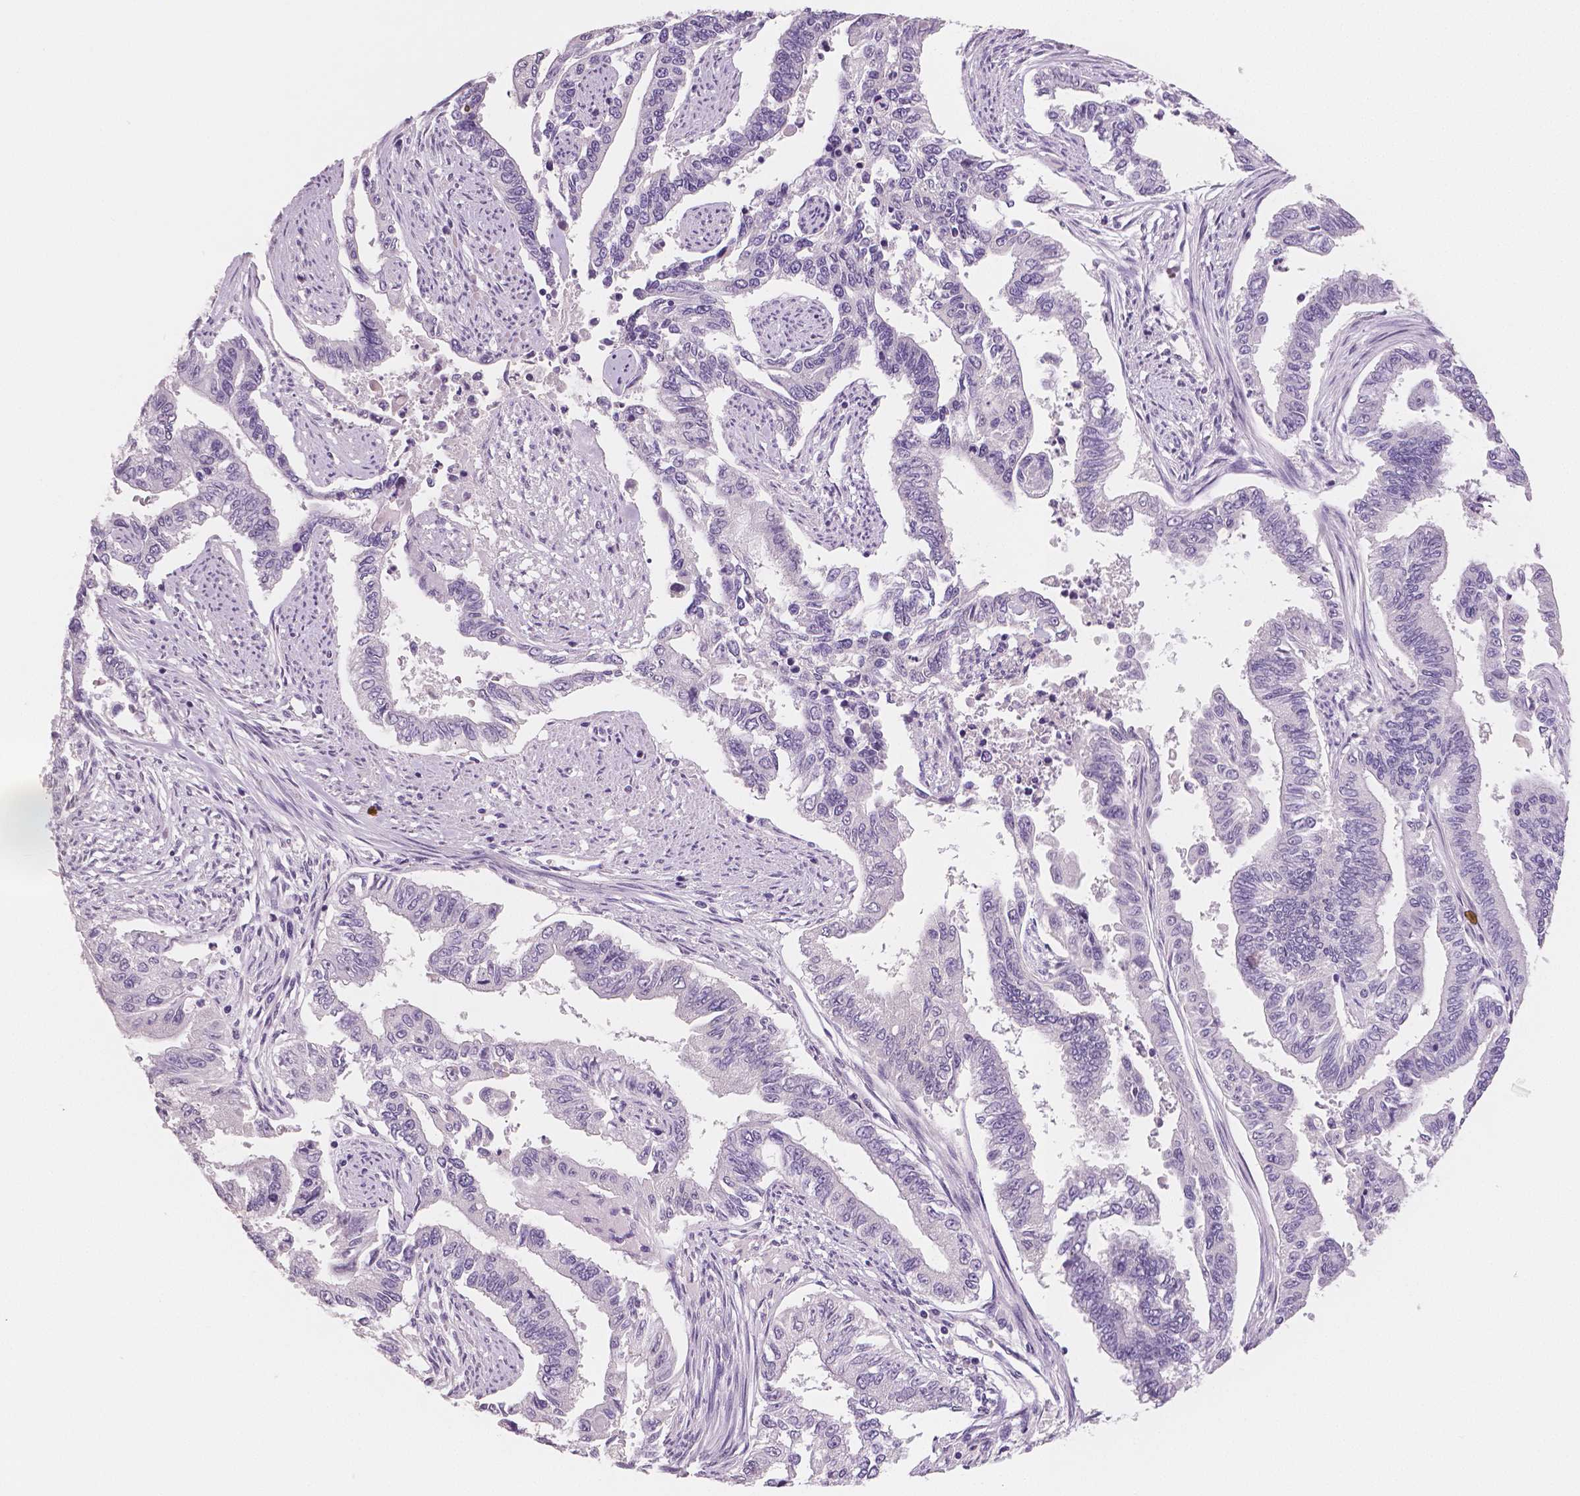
{"staining": {"intensity": "negative", "quantity": "none", "location": "none"}, "tissue": "endometrial cancer", "cell_type": "Tumor cells", "image_type": "cancer", "snomed": [{"axis": "morphology", "description": "Adenocarcinoma, NOS"}, {"axis": "topography", "description": "Uterus"}], "caption": "High magnification brightfield microscopy of endometrial adenocarcinoma stained with DAB (3,3'-diaminobenzidine) (brown) and counterstained with hematoxylin (blue): tumor cells show no significant expression.", "gene": "TSPAN7", "patient": {"sex": "female", "age": 59}}